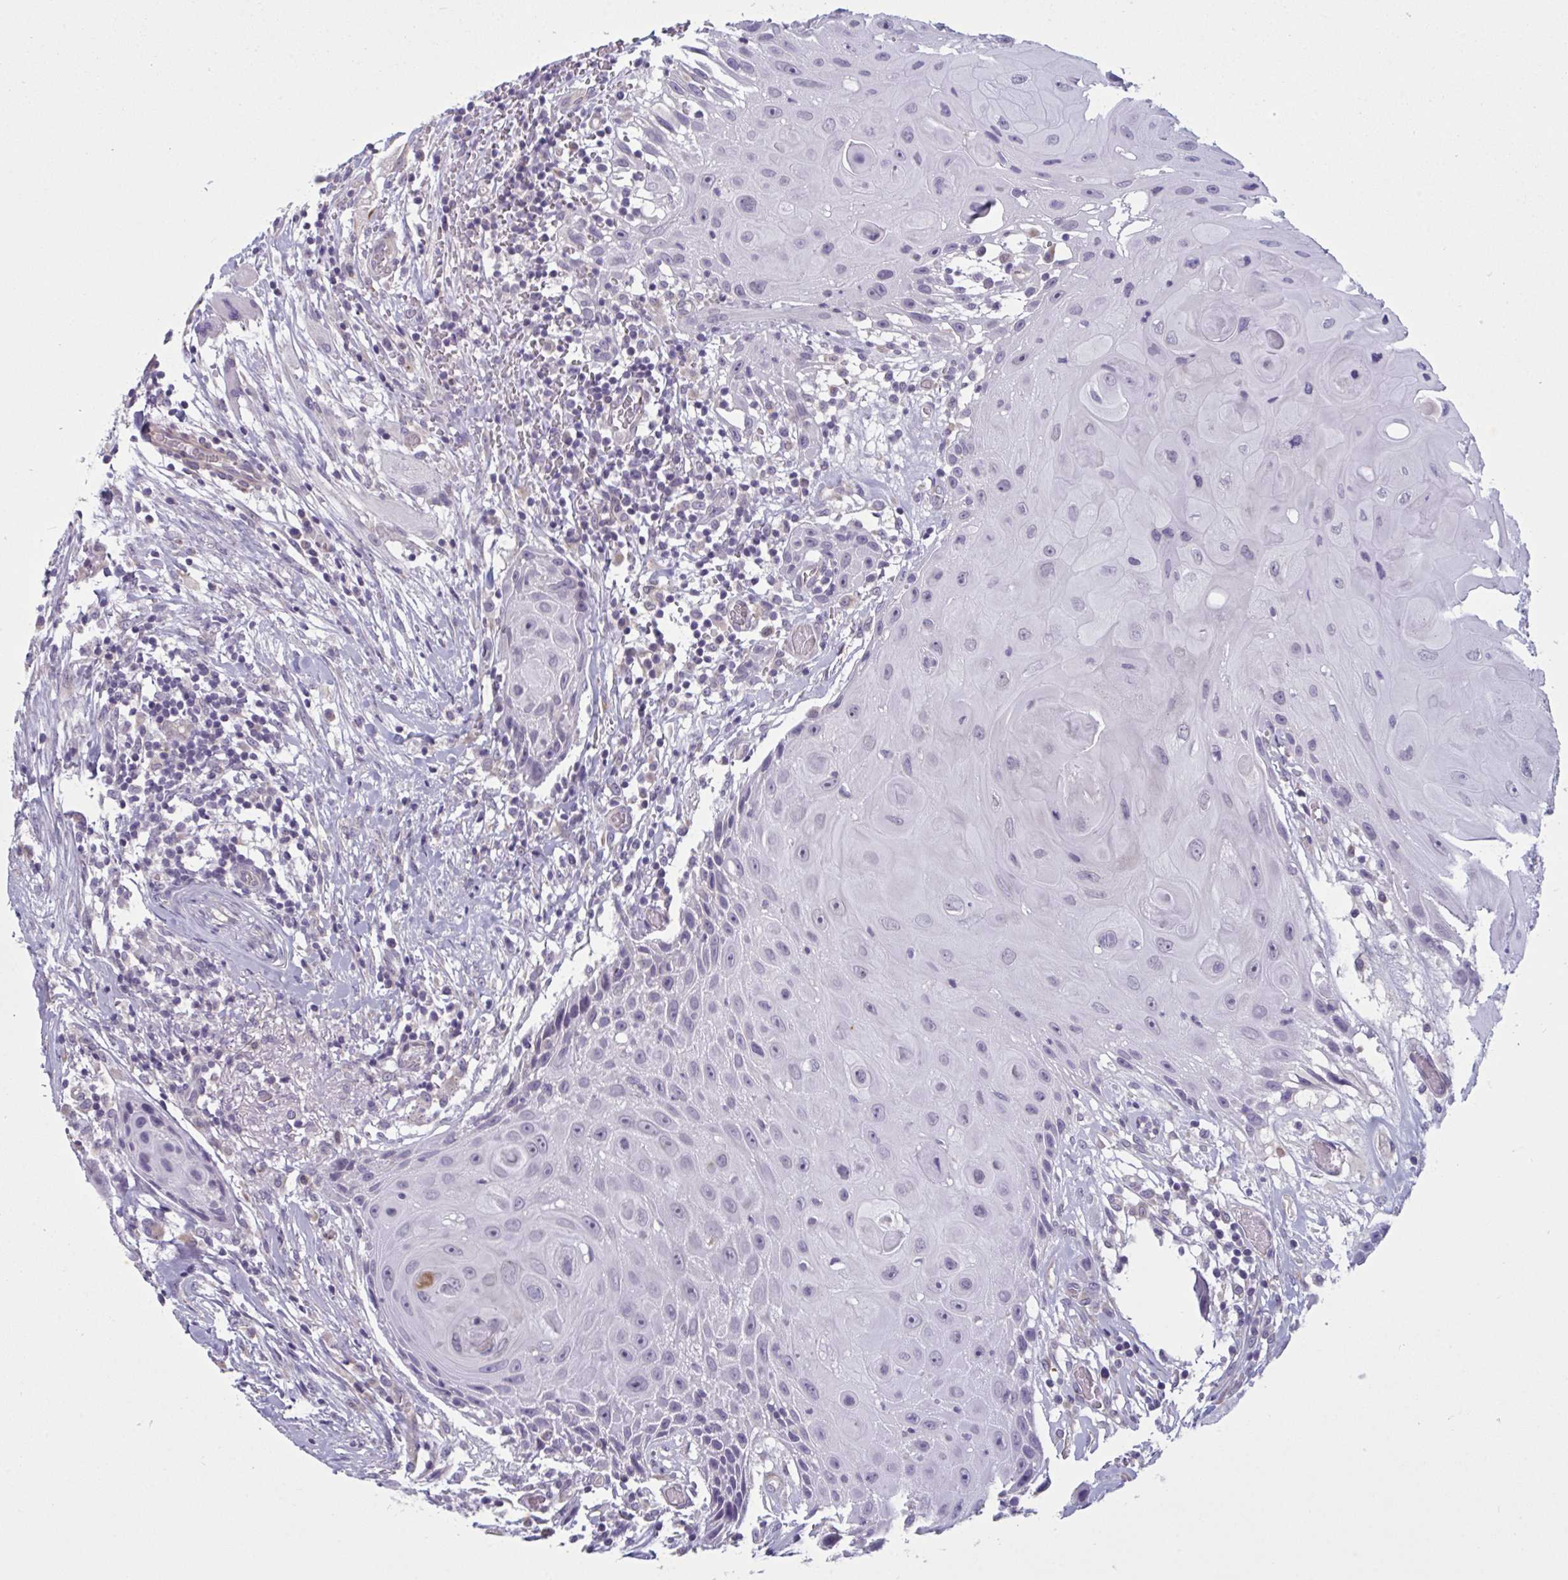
{"staining": {"intensity": "negative", "quantity": "none", "location": "none"}, "tissue": "head and neck cancer", "cell_type": "Tumor cells", "image_type": "cancer", "snomed": [{"axis": "morphology", "description": "Squamous cell carcinoma, NOS"}, {"axis": "topography", "description": "Oral tissue"}, {"axis": "topography", "description": "Head-Neck"}], "caption": "Tumor cells are negative for brown protein staining in head and neck squamous cell carcinoma. The staining is performed using DAB brown chromogen with nuclei counter-stained in using hematoxylin.", "gene": "OR1L3", "patient": {"sex": "male", "age": 49}}